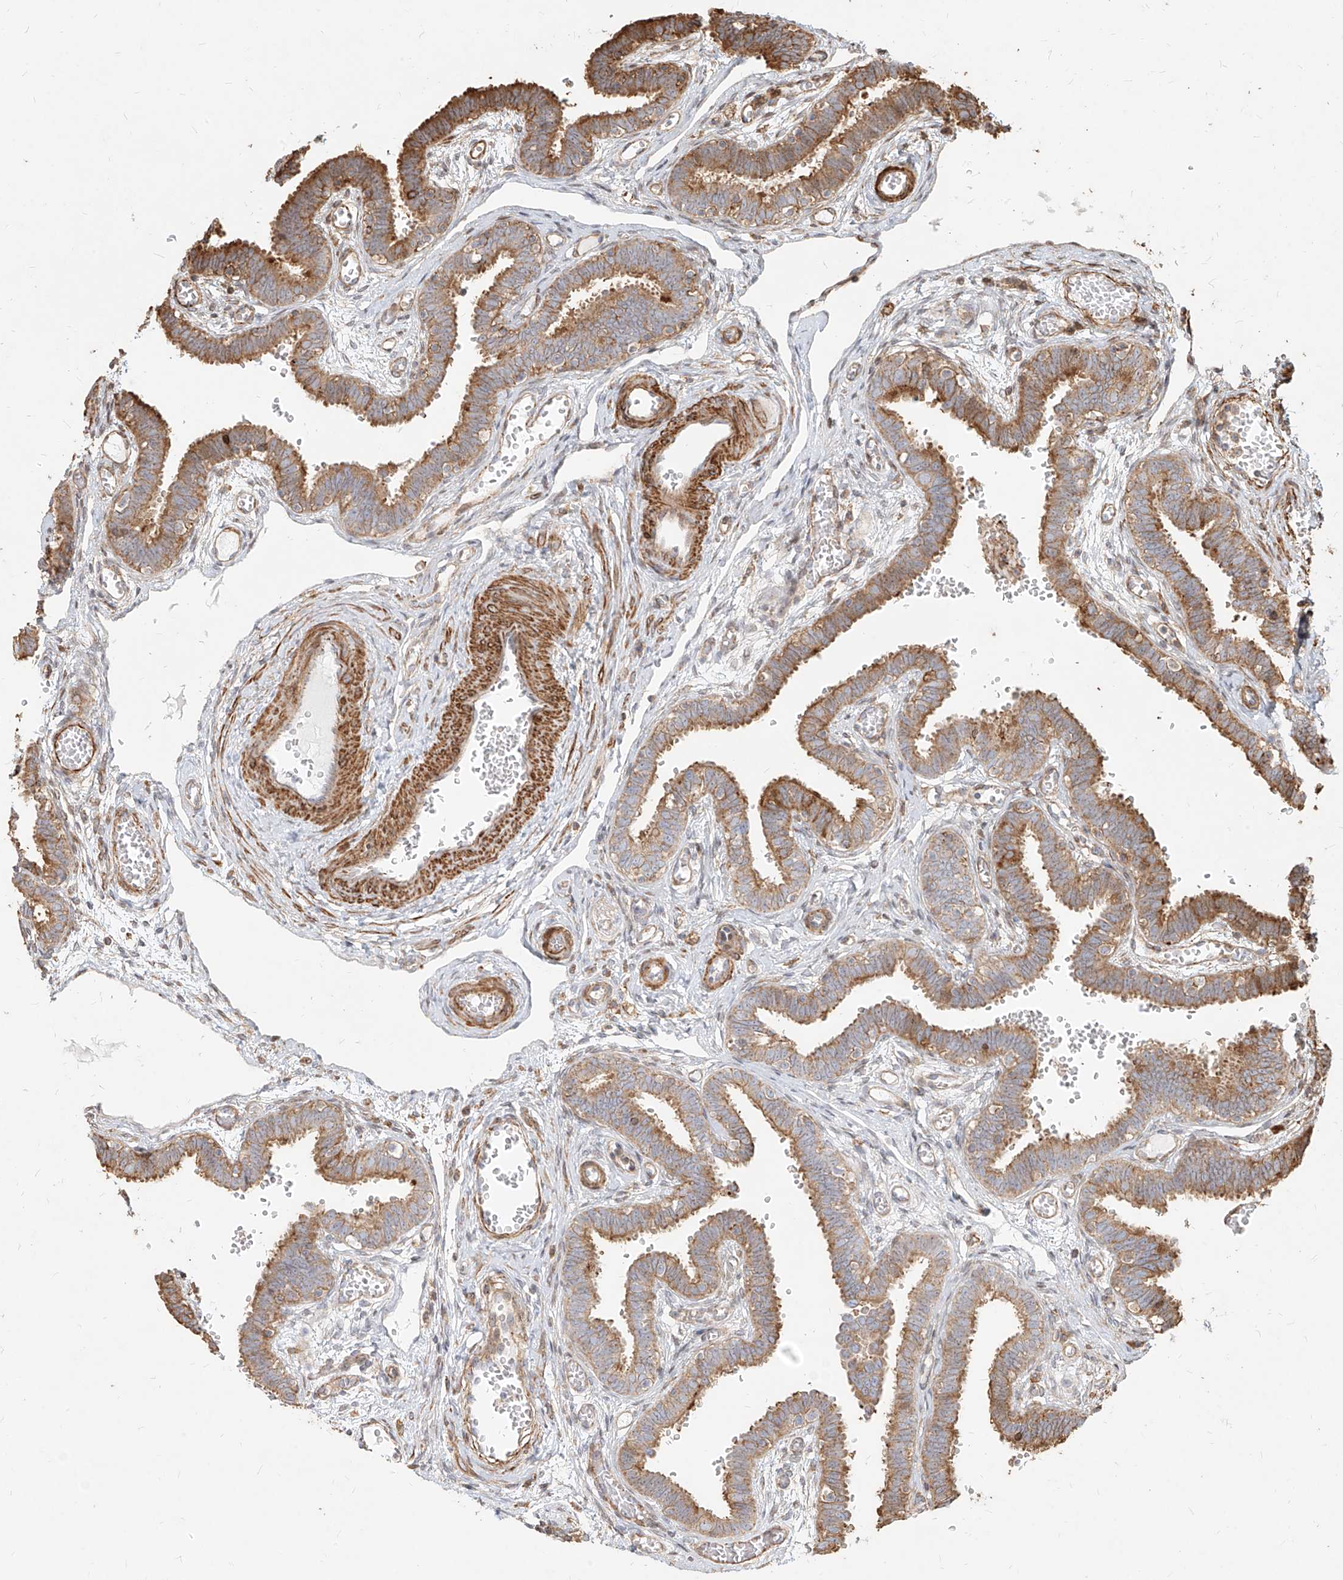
{"staining": {"intensity": "moderate", "quantity": ">75%", "location": "cytoplasmic/membranous"}, "tissue": "fallopian tube", "cell_type": "Glandular cells", "image_type": "normal", "snomed": [{"axis": "morphology", "description": "Normal tissue, NOS"}, {"axis": "topography", "description": "Fallopian tube"}, {"axis": "topography", "description": "Placenta"}], "caption": "High-magnification brightfield microscopy of unremarkable fallopian tube stained with DAB (brown) and counterstained with hematoxylin (blue). glandular cells exhibit moderate cytoplasmic/membranous positivity is present in about>75% of cells.", "gene": "MTX2", "patient": {"sex": "female", "age": 32}}